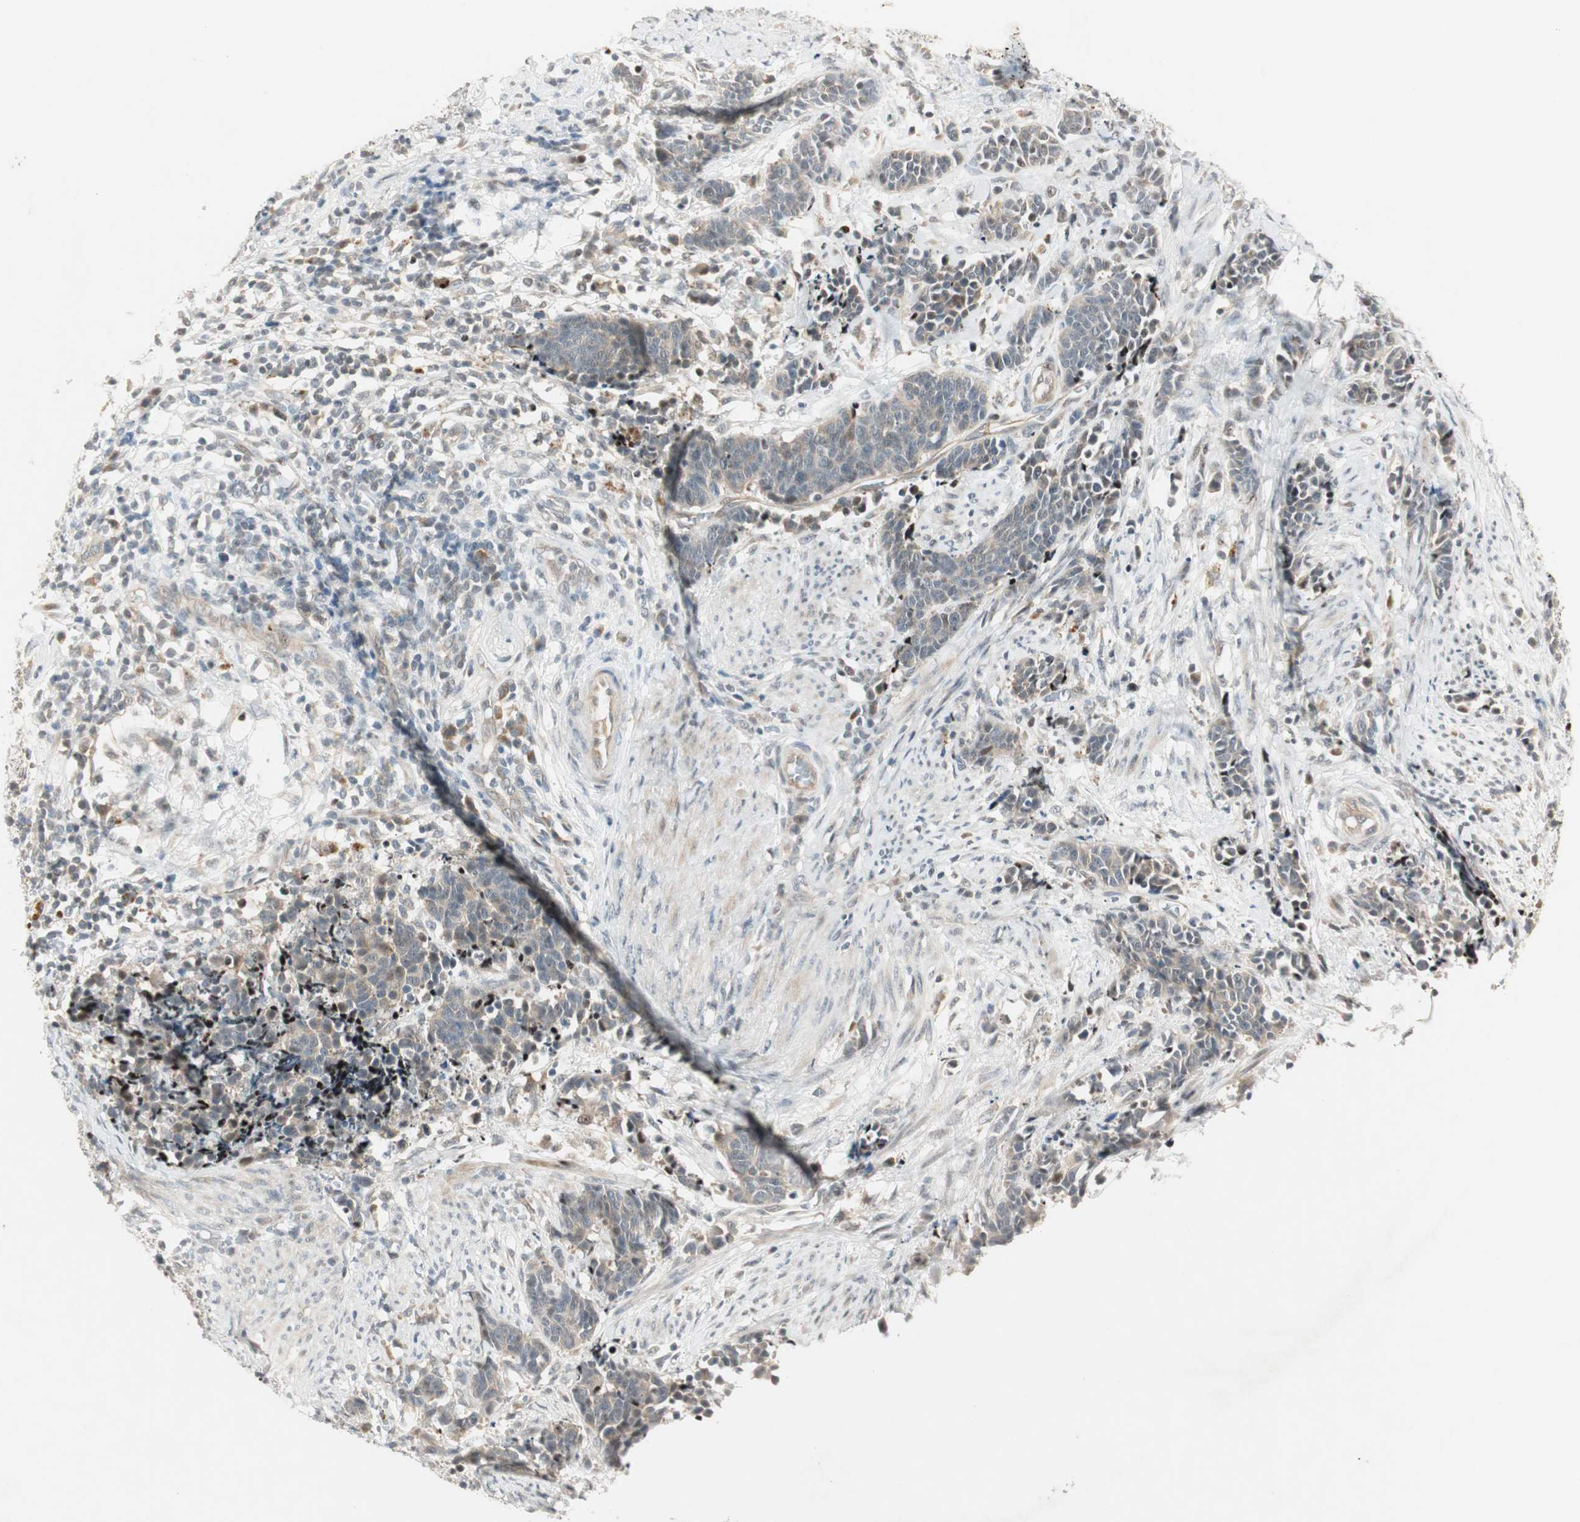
{"staining": {"intensity": "weak", "quantity": "<25%", "location": "cytoplasmic/membranous"}, "tissue": "cervical cancer", "cell_type": "Tumor cells", "image_type": "cancer", "snomed": [{"axis": "morphology", "description": "Squamous cell carcinoma, NOS"}, {"axis": "topography", "description": "Cervix"}], "caption": "A high-resolution photomicrograph shows immunohistochemistry (IHC) staining of cervical cancer, which reveals no significant expression in tumor cells.", "gene": "ACSL5", "patient": {"sex": "female", "age": 35}}